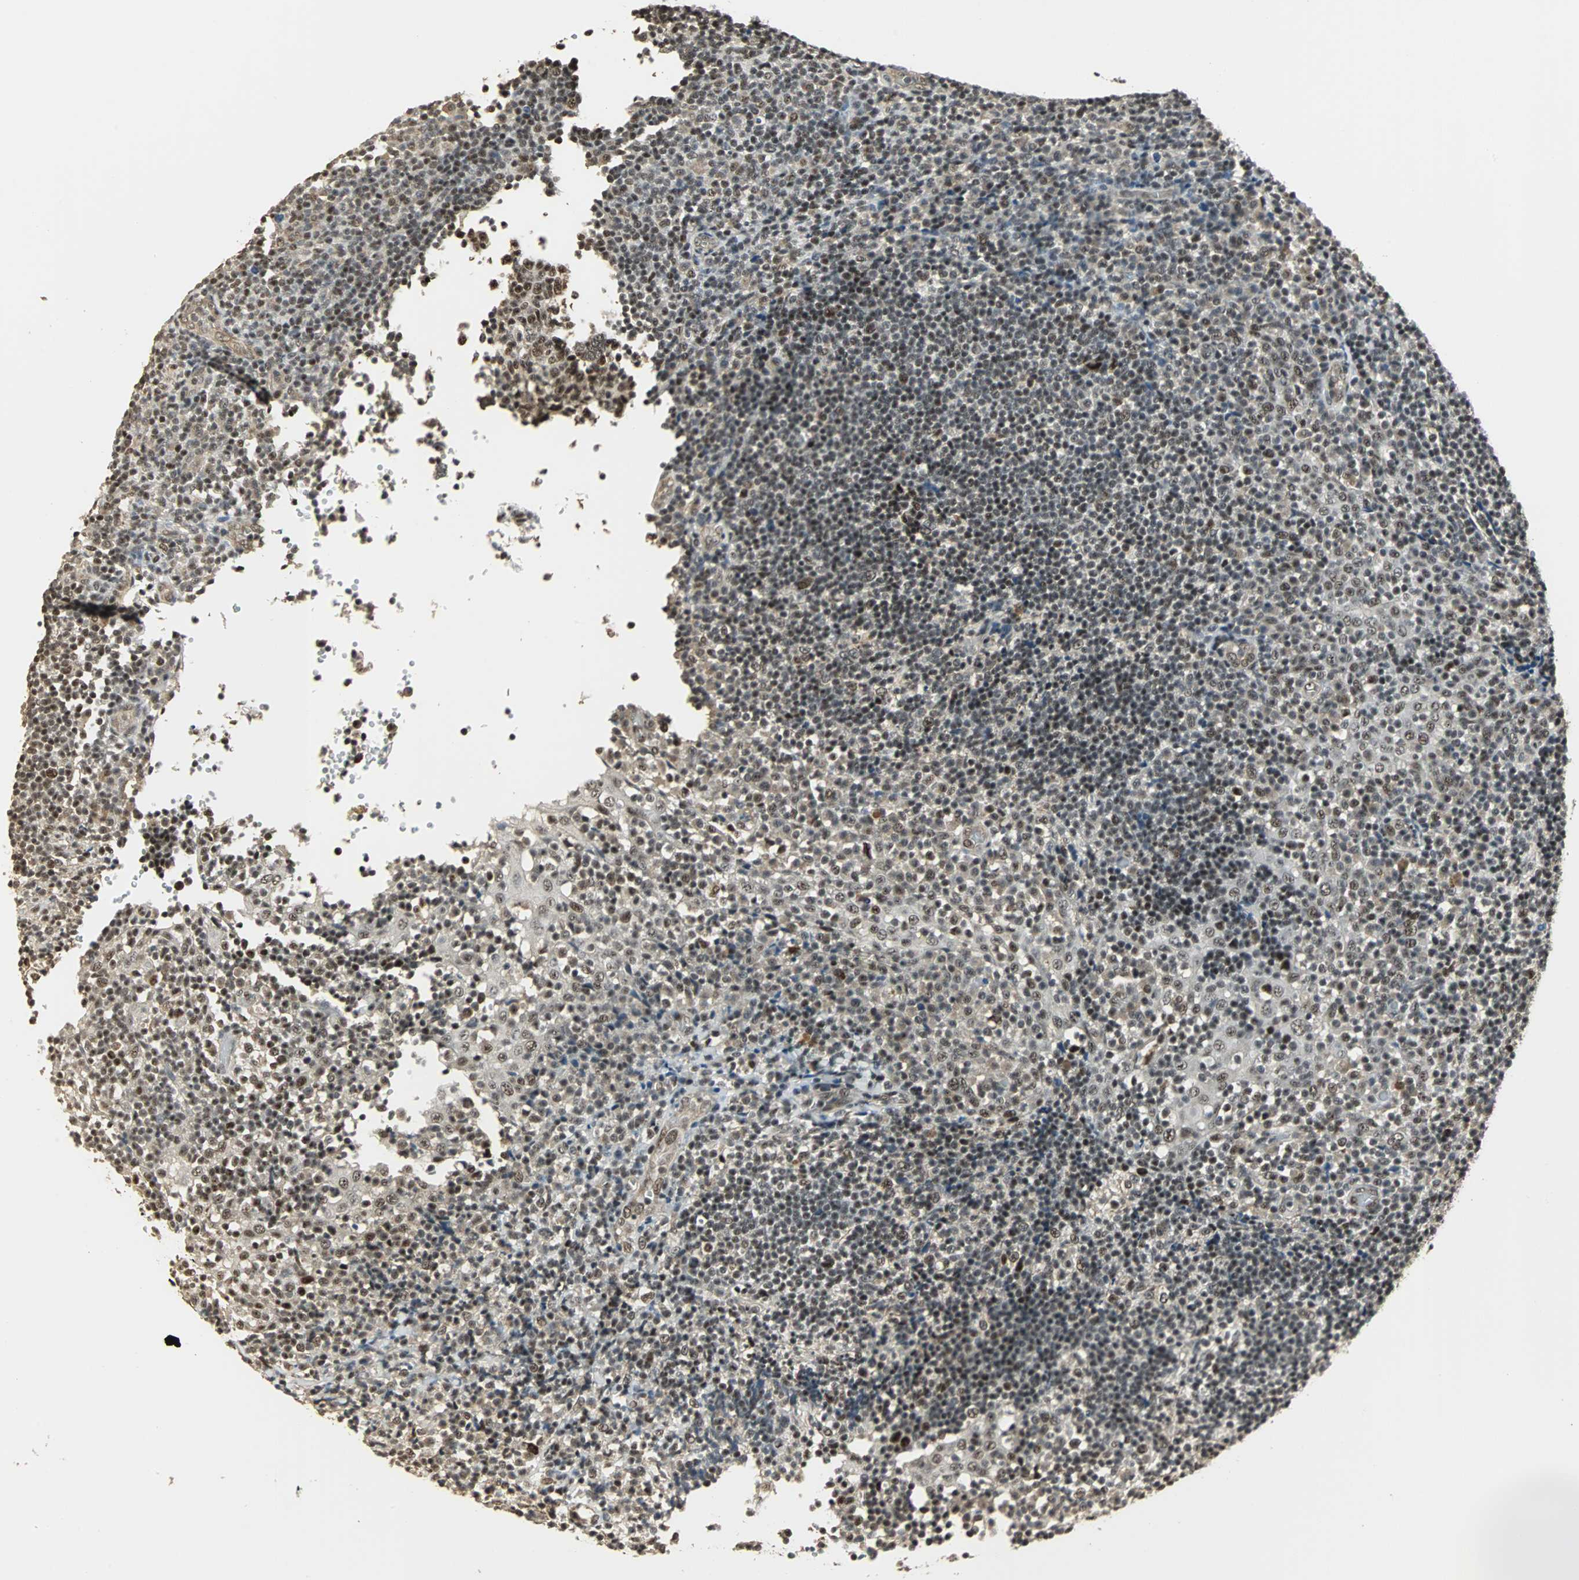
{"staining": {"intensity": "strong", "quantity": ">75%", "location": "nuclear"}, "tissue": "tonsil", "cell_type": "Germinal center cells", "image_type": "normal", "snomed": [{"axis": "morphology", "description": "Normal tissue, NOS"}, {"axis": "topography", "description": "Tonsil"}], "caption": "Germinal center cells show strong nuclear positivity in about >75% of cells in benign tonsil.", "gene": "MED4", "patient": {"sex": "female", "age": 40}}